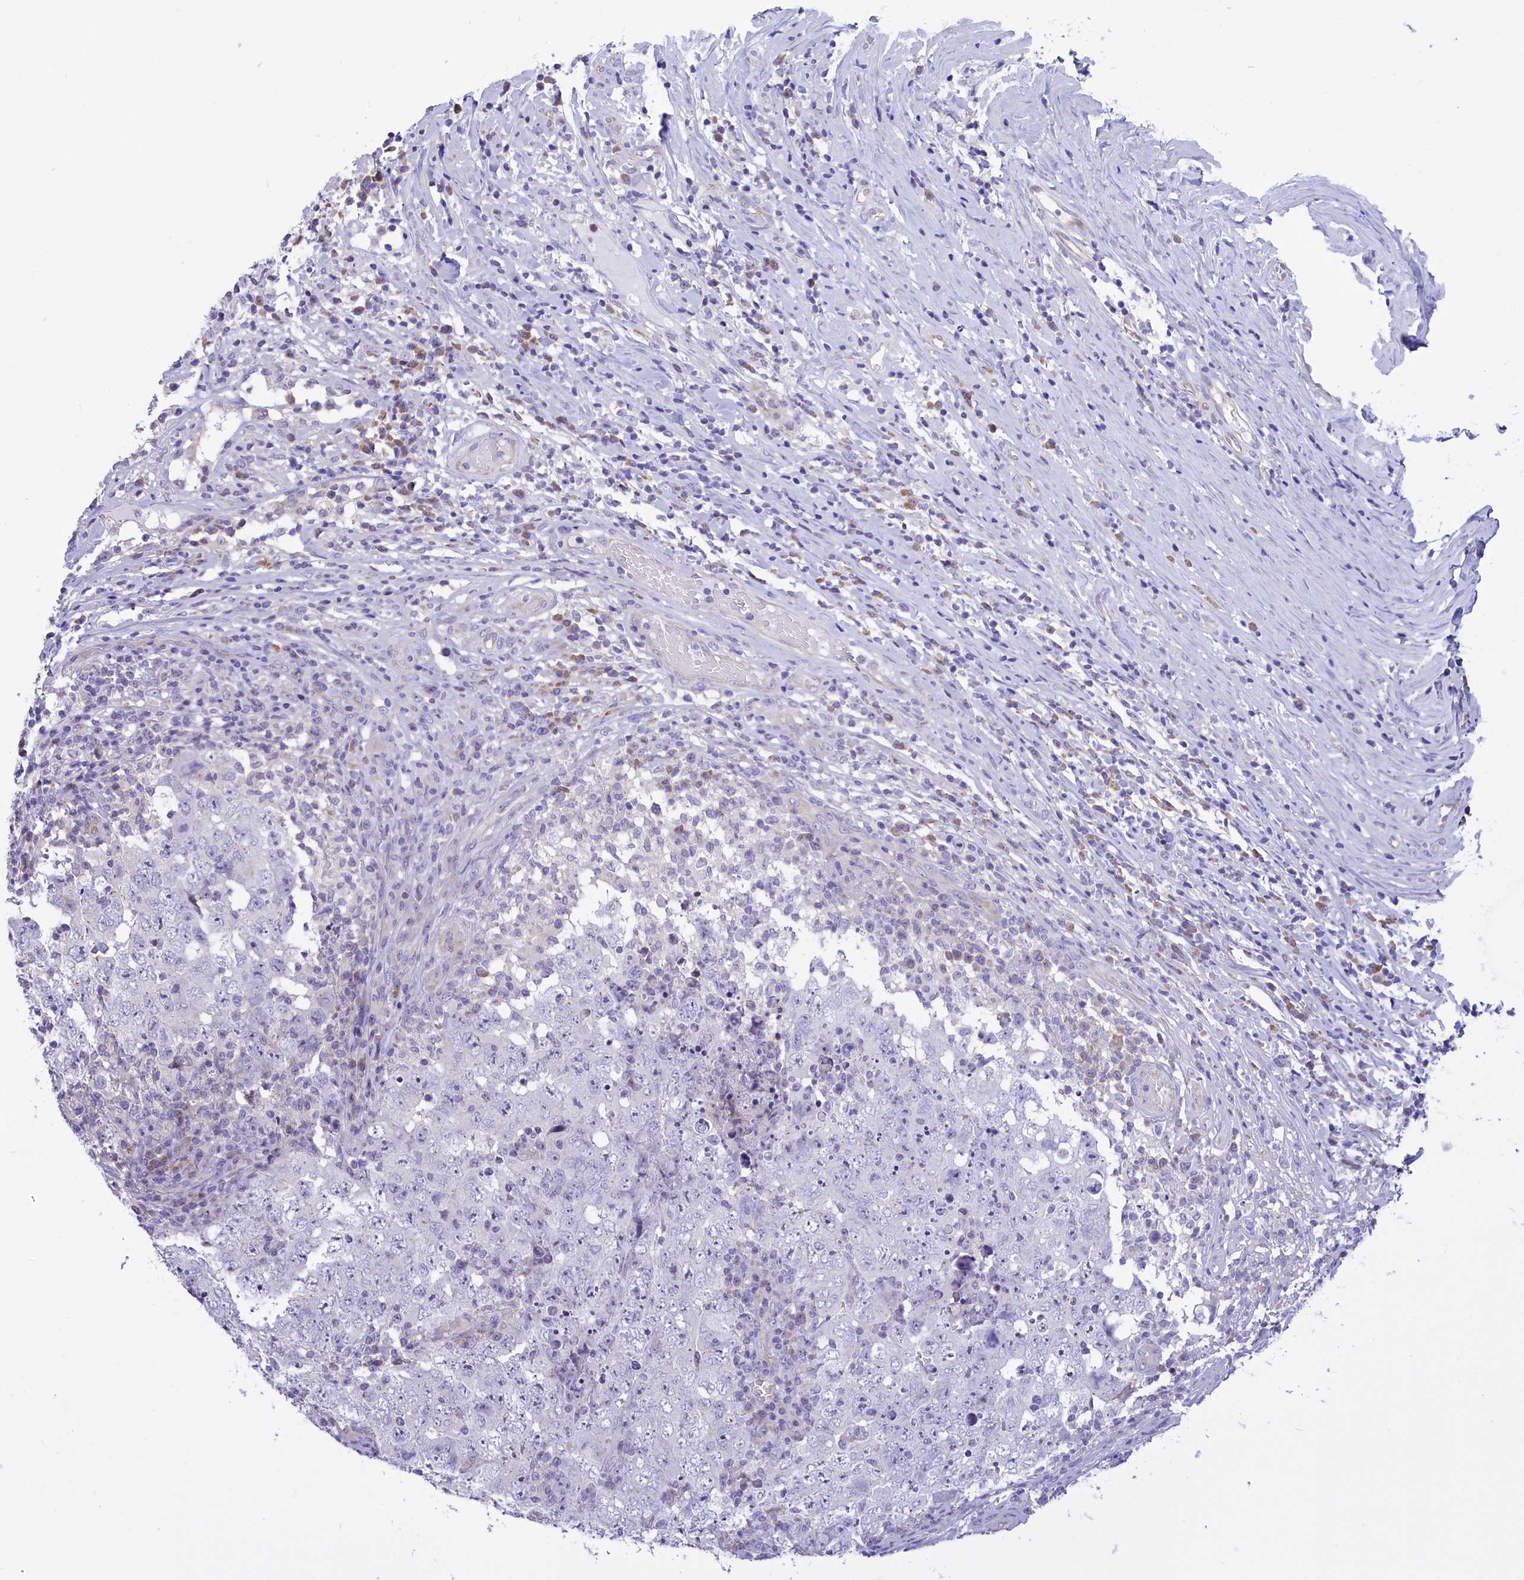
{"staining": {"intensity": "negative", "quantity": "none", "location": "none"}, "tissue": "testis cancer", "cell_type": "Tumor cells", "image_type": "cancer", "snomed": [{"axis": "morphology", "description": "Carcinoma, Embryonal, NOS"}, {"axis": "topography", "description": "Testis"}], "caption": "There is no significant staining in tumor cells of testis cancer.", "gene": "DCAF16", "patient": {"sex": "male", "age": 26}}